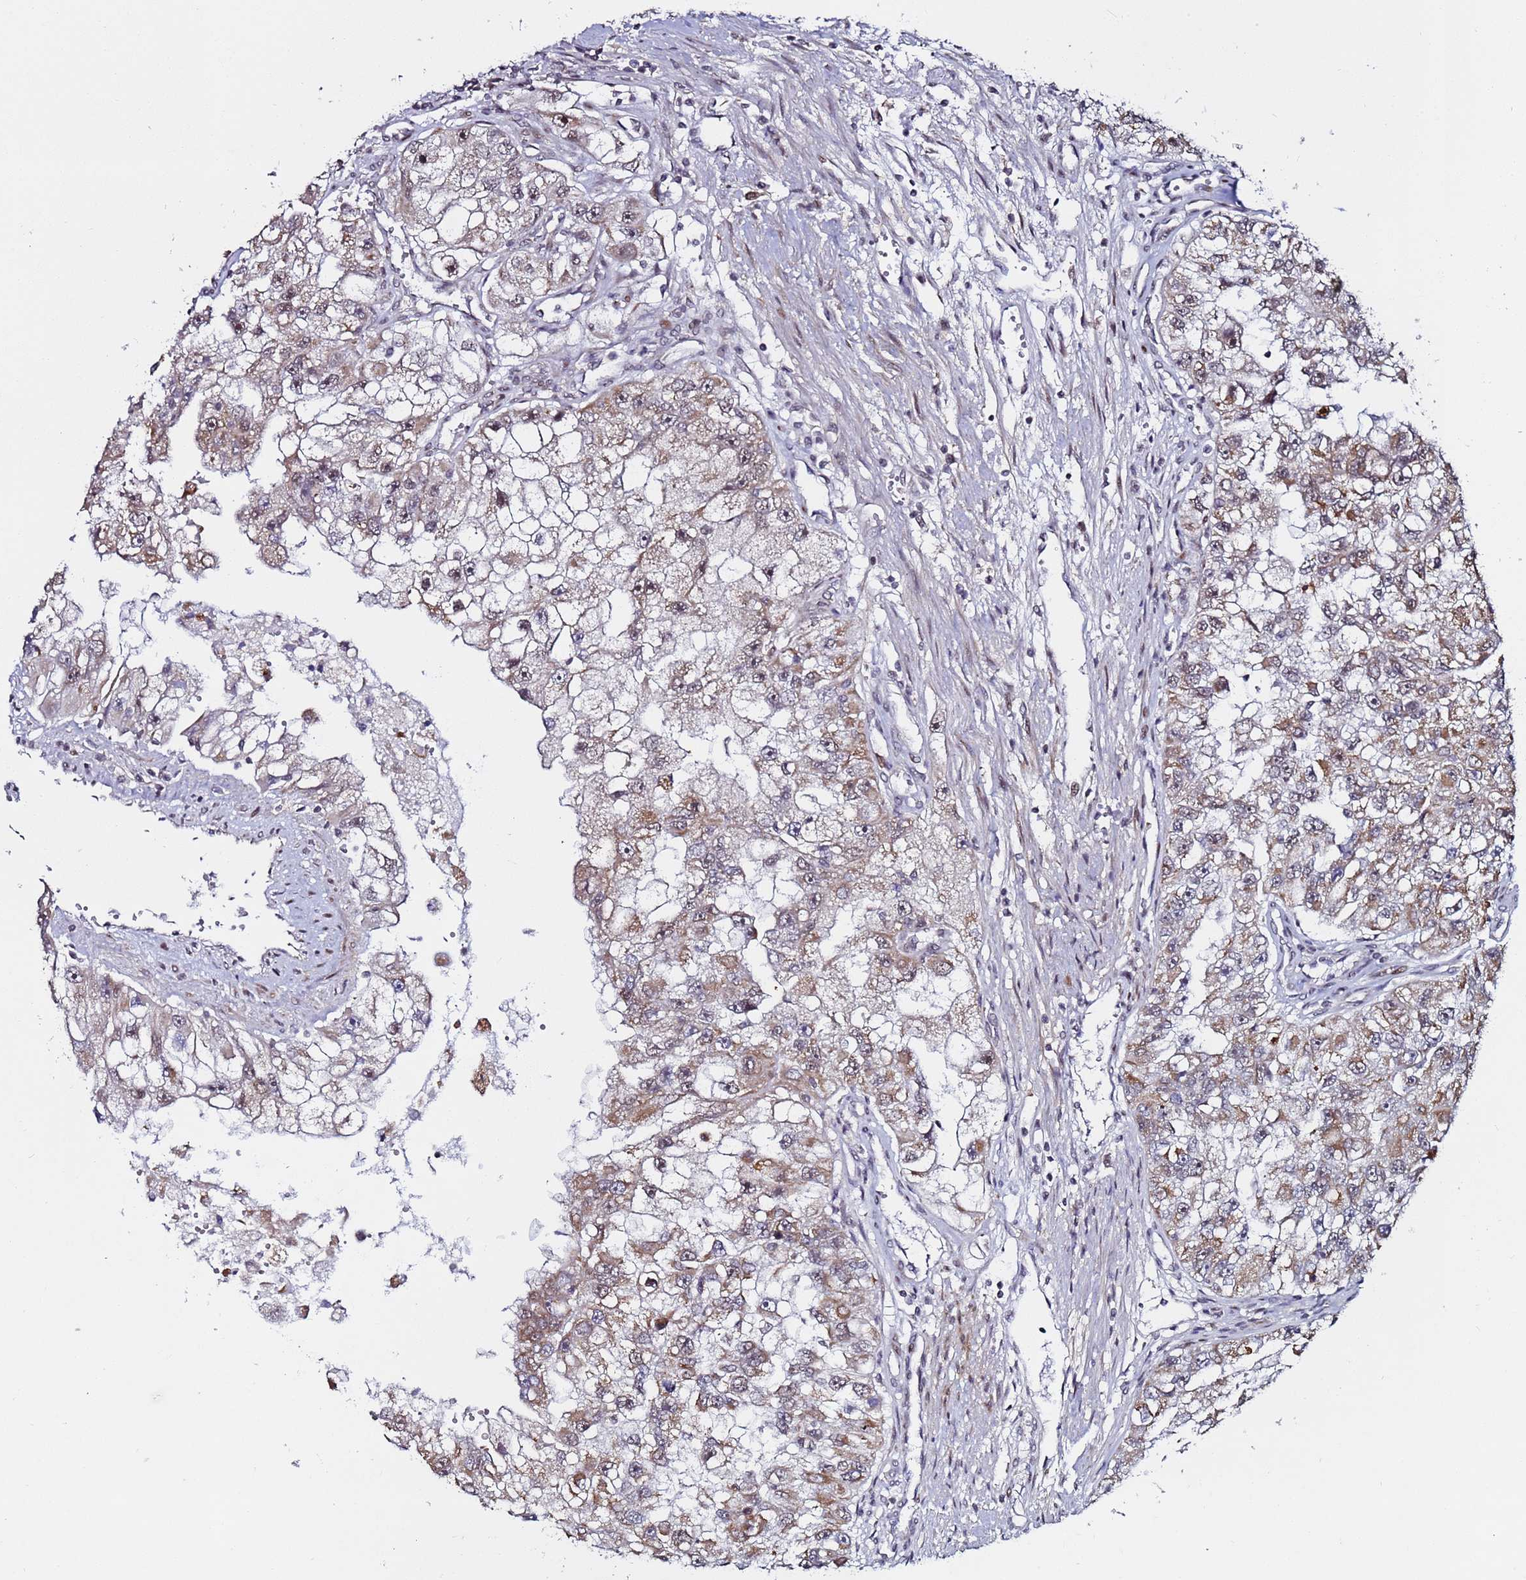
{"staining": {"intensity": "moderate", "quantity": "25%-75%", "location": "cytoplasmic/membranous"}, "tissue": "renal cancer", "cell_type": "Tumor cells", "image_type": "cancer", "snomed": [{"axis": "morphology", "description": "Adenocarcinoma, NOS"}, {"axis": "topography", "description": "Kidney"}], "caption": "IHC image of human adenocarcinoma (renal) stained for a protein (brown), which displays medium levels of moderate cytoplasmic/membranous positivity in approximately 25%-75% of tumor cells.", "gene": "PPM1H", "patient": {"sex": "male", "age": 63}}